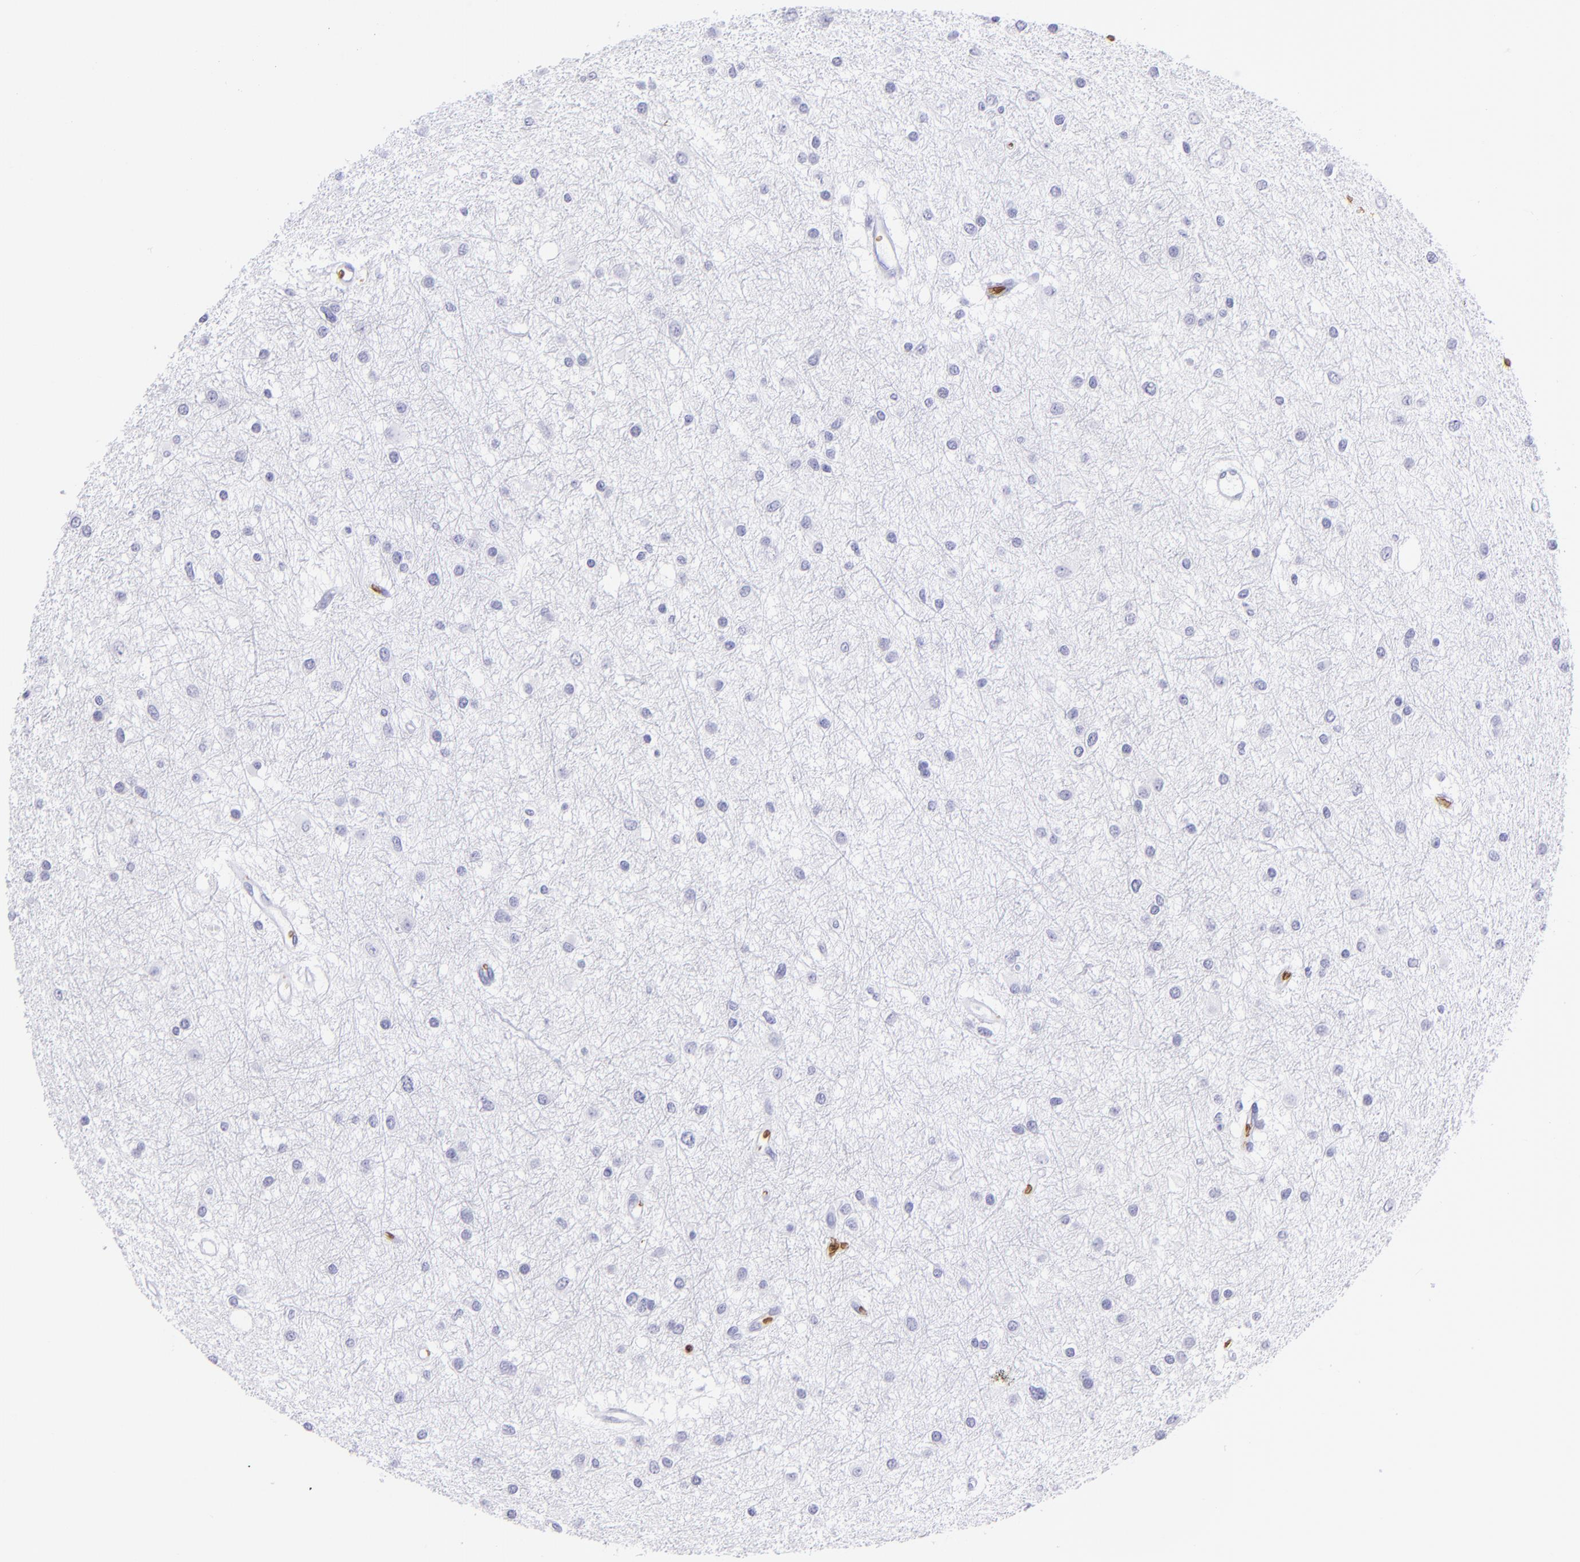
{"staining": {"intensity": "negative", "quantity": "none", "location": "none"}, "tissue": "glioma", "cell_type": "Tumor cells", "image_type": "cancer", "snomed": [{"axis": "morphology", "description": "Glioma, malignant, Low grade"}, {"axis": "topography", "description": "Brain"}], "caption": "This histopathology image is of glioma stained with immunohistochemistry (IHC) to label a protein in brown with the nuclei are counter-stained blue. There is no staining in tumor cells.", "gene": "GYPA", "patient": {"sex": "female", "age": 36}}